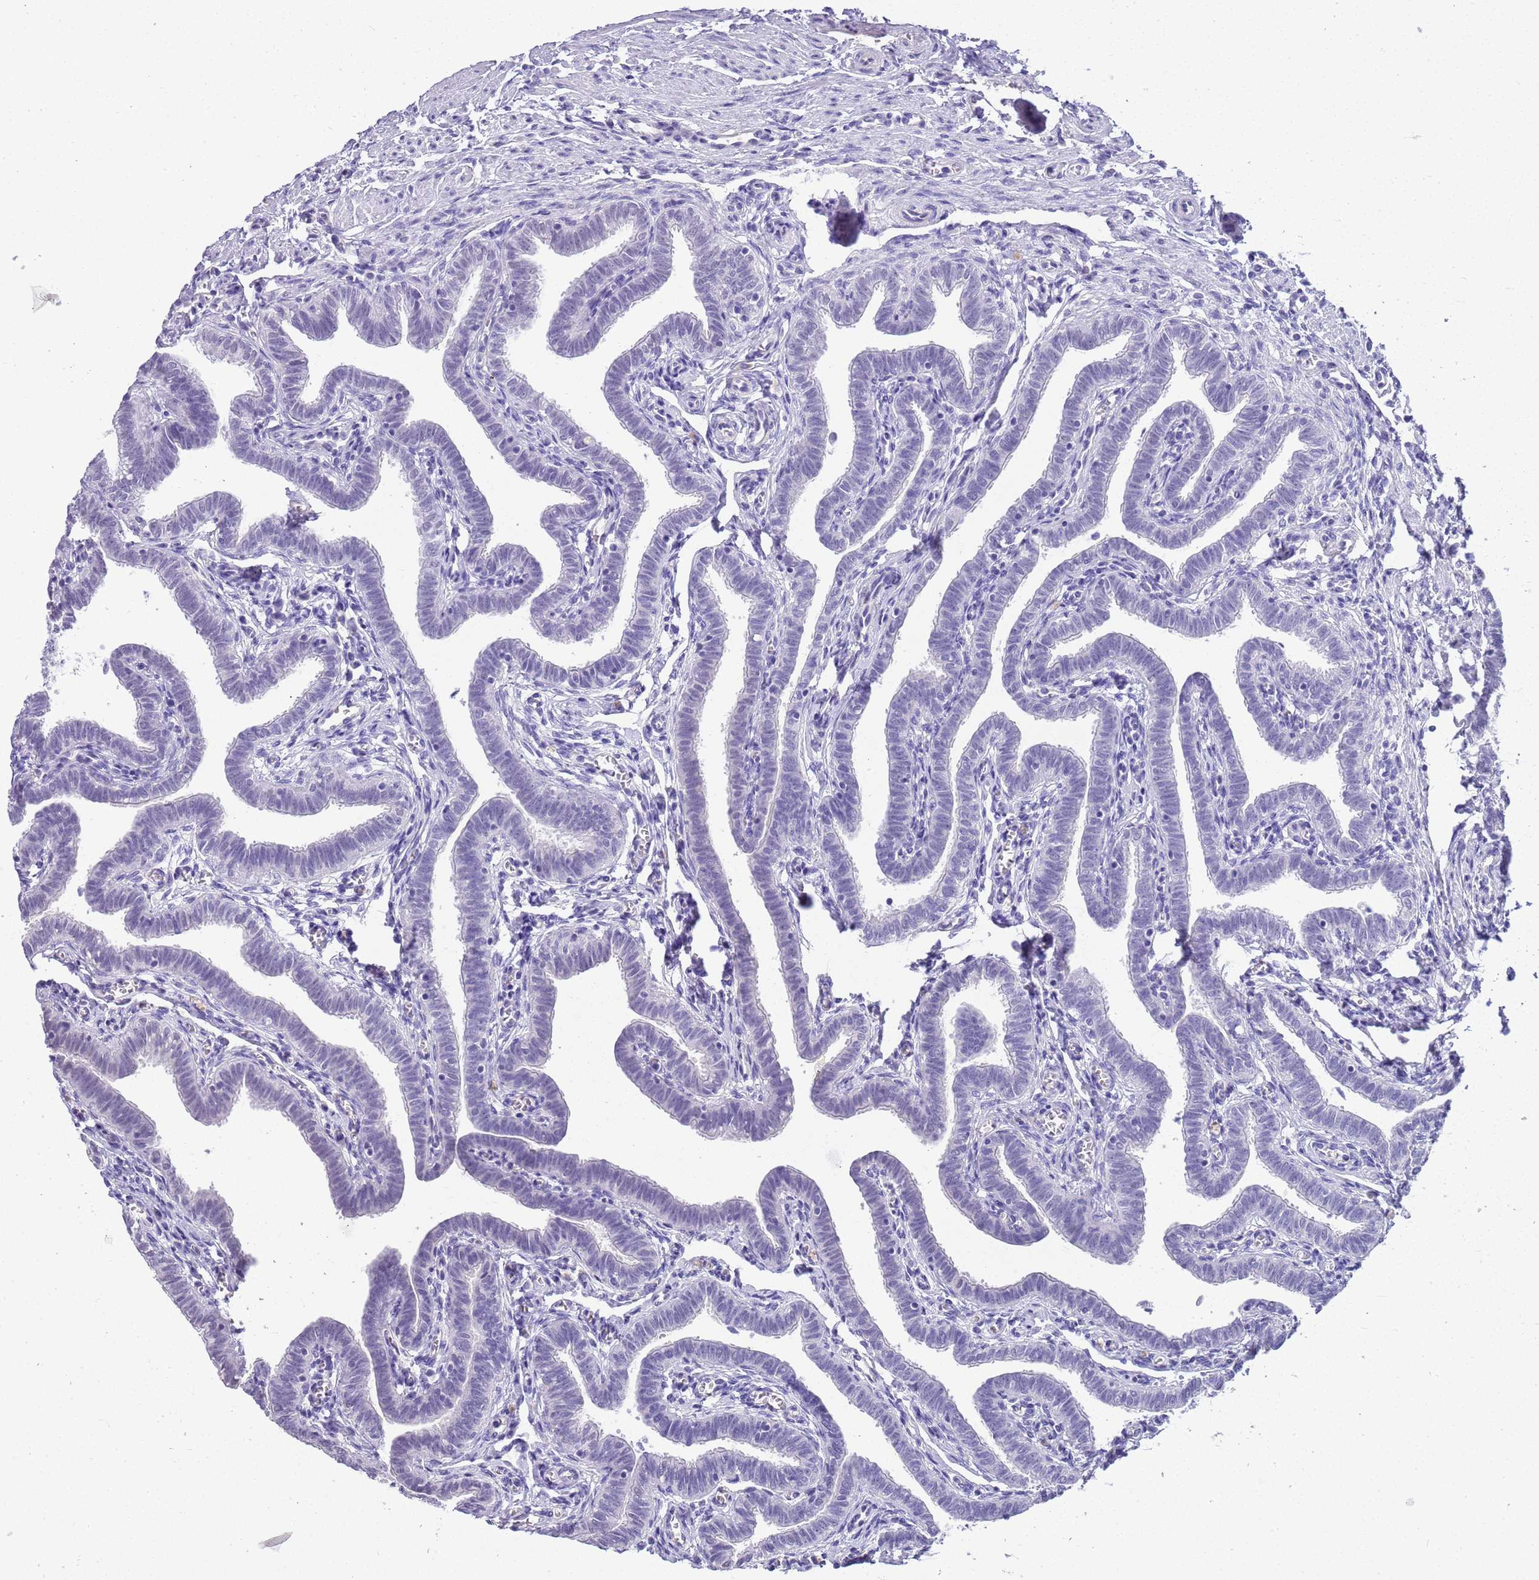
{"staining": {"intensity": "negative", "quantity": "none", "location": "none"}, "tissue": "fallopian tube", "cell_type": "Glandular cells", "image_type": "normal", "snomed": [{"axis": "morphology", "description": "Normal tissue, NOS"}, {"axis": "topography", "description": "Fallopian tube"}], "caption": "Human fallopian tube stained for a protein using IHC reveals no expression in glandular cells.", "gene": "CTRC", "patient": {"sex": "female", "age": 36}}